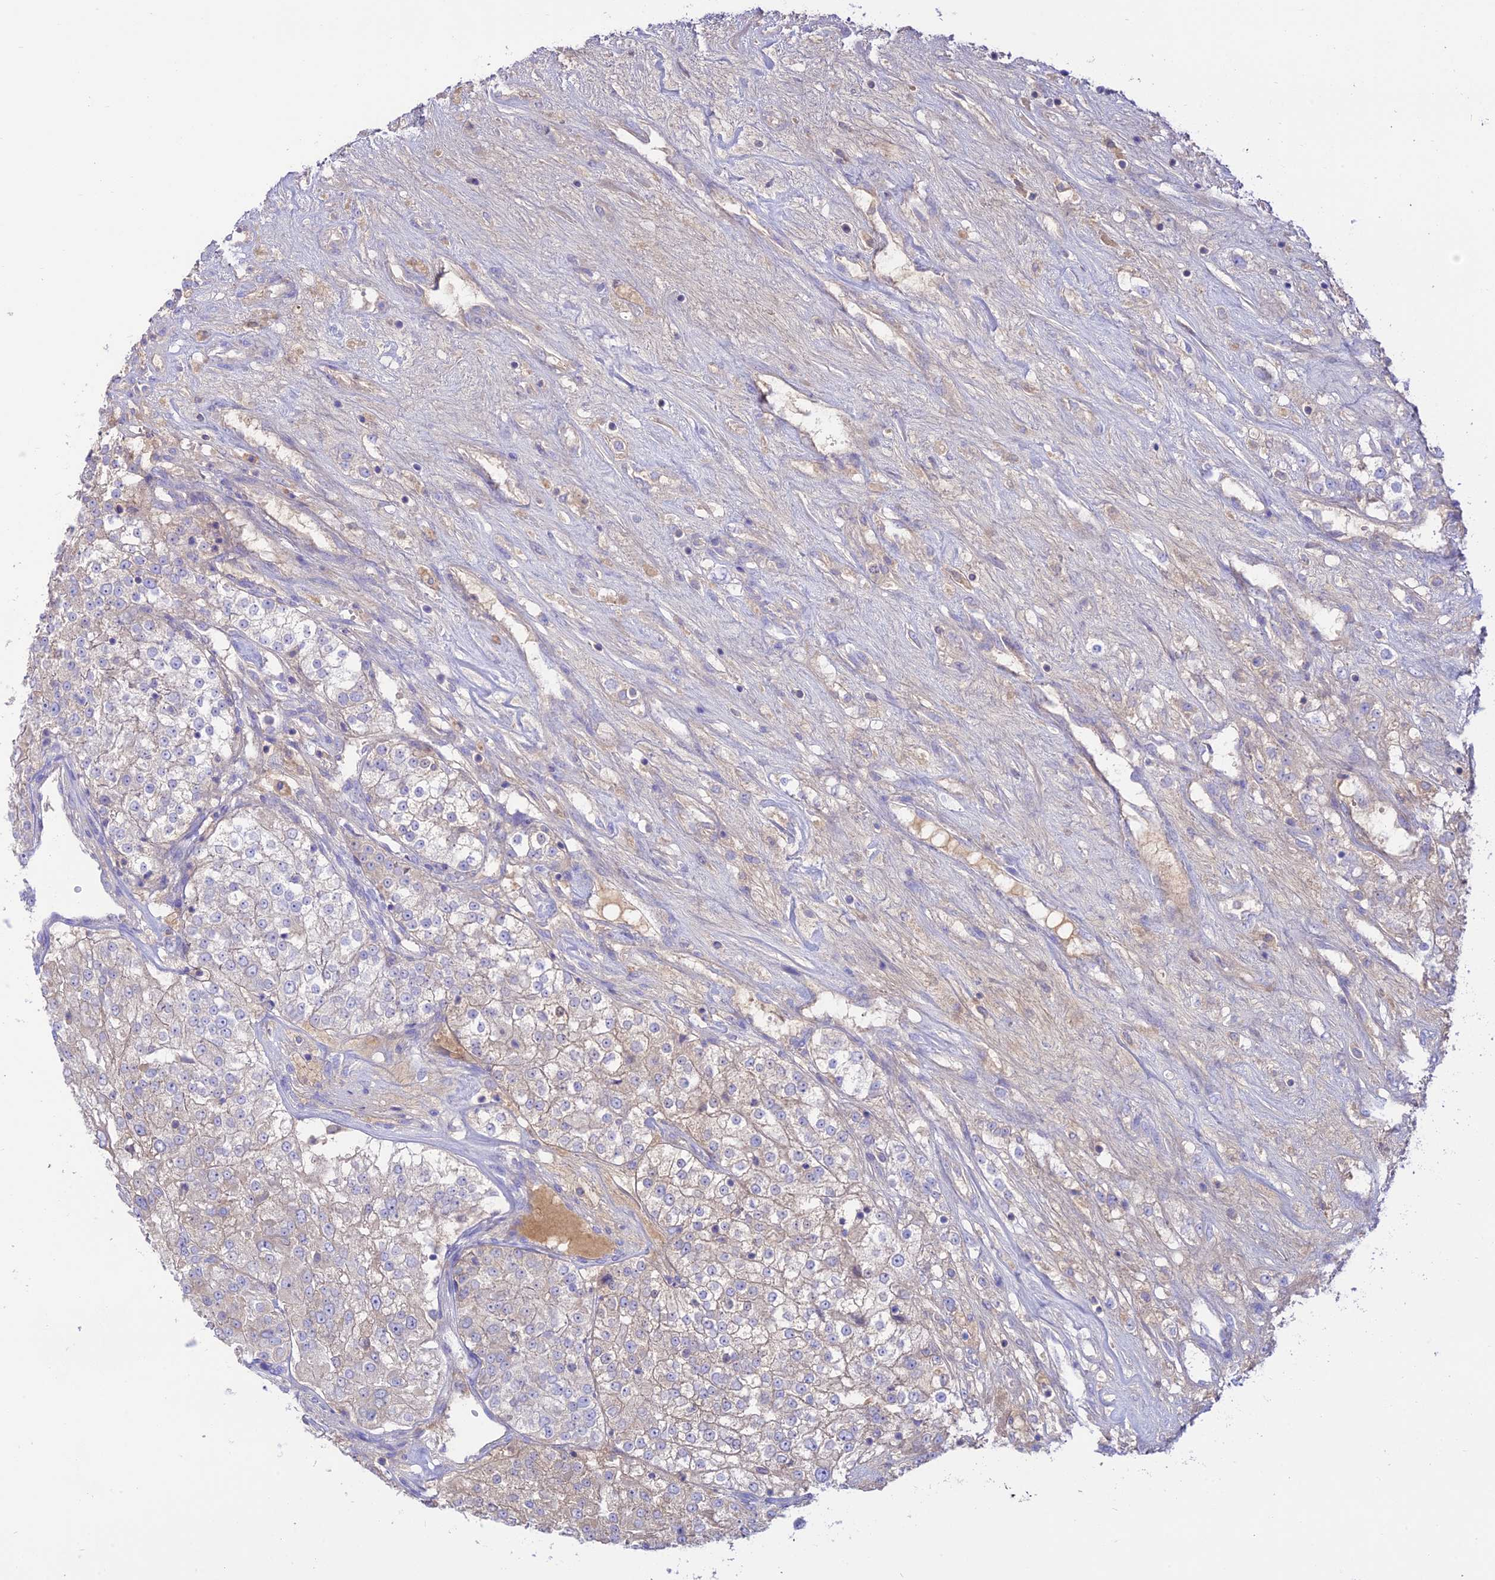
{"staining": {"intensity": "negative", "quantity": "none", "location": "none"}, "tissue": "renal cancer", "cell_type": "Tumor cells", "image_type": "cancer", "snomed": [{"axis": "morphology", "description": "Adenocarcinoma, NOS"}, {"axis": "topography", "description": "Kidney"}], "caption": "Tumor cells show no significant protein expression in renal cancer (adenocarcinoma).", "gene": "NLRP9", "patient": {"sex": "female", "age": 63}}